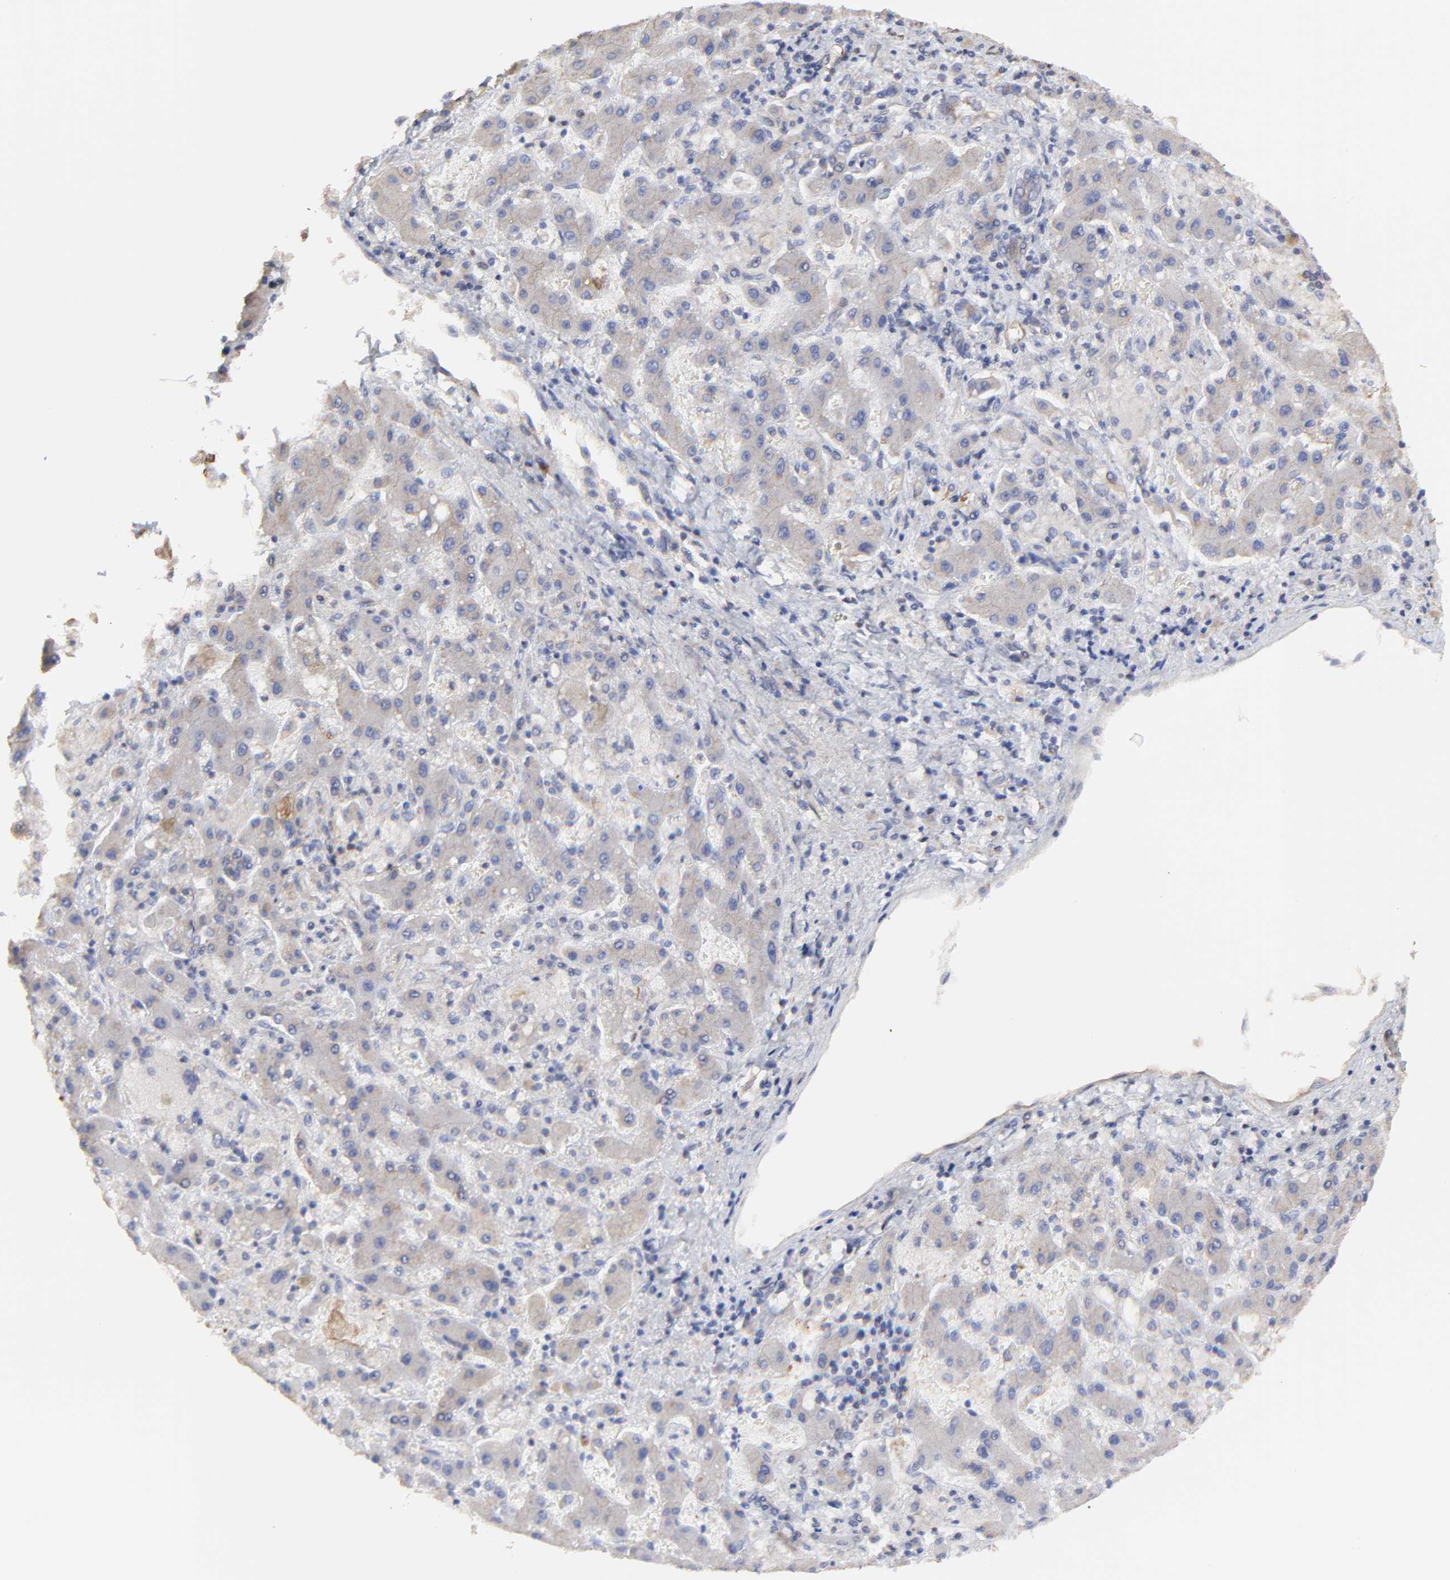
{"staining": {"intensity": "negative", "quantity": "none", "location": "none"}, "tissue": "liver cancer", "cell_type": "Tumor cells", "image_type": "cancer", "snomed": [{"axis": "morphology", "description": "Cholangiocarcinoma"}, {"axis": "topography", "description": "Liver"}], "caption": "High power microscopy histopathology image of an immunohistochemistry (IHC) histopathology image of liver cholangiocarcinoma, revealing no significant expression in tumor cells.", "gene": "LRCH2", "patient": {"sex": "male", "age": 50}}